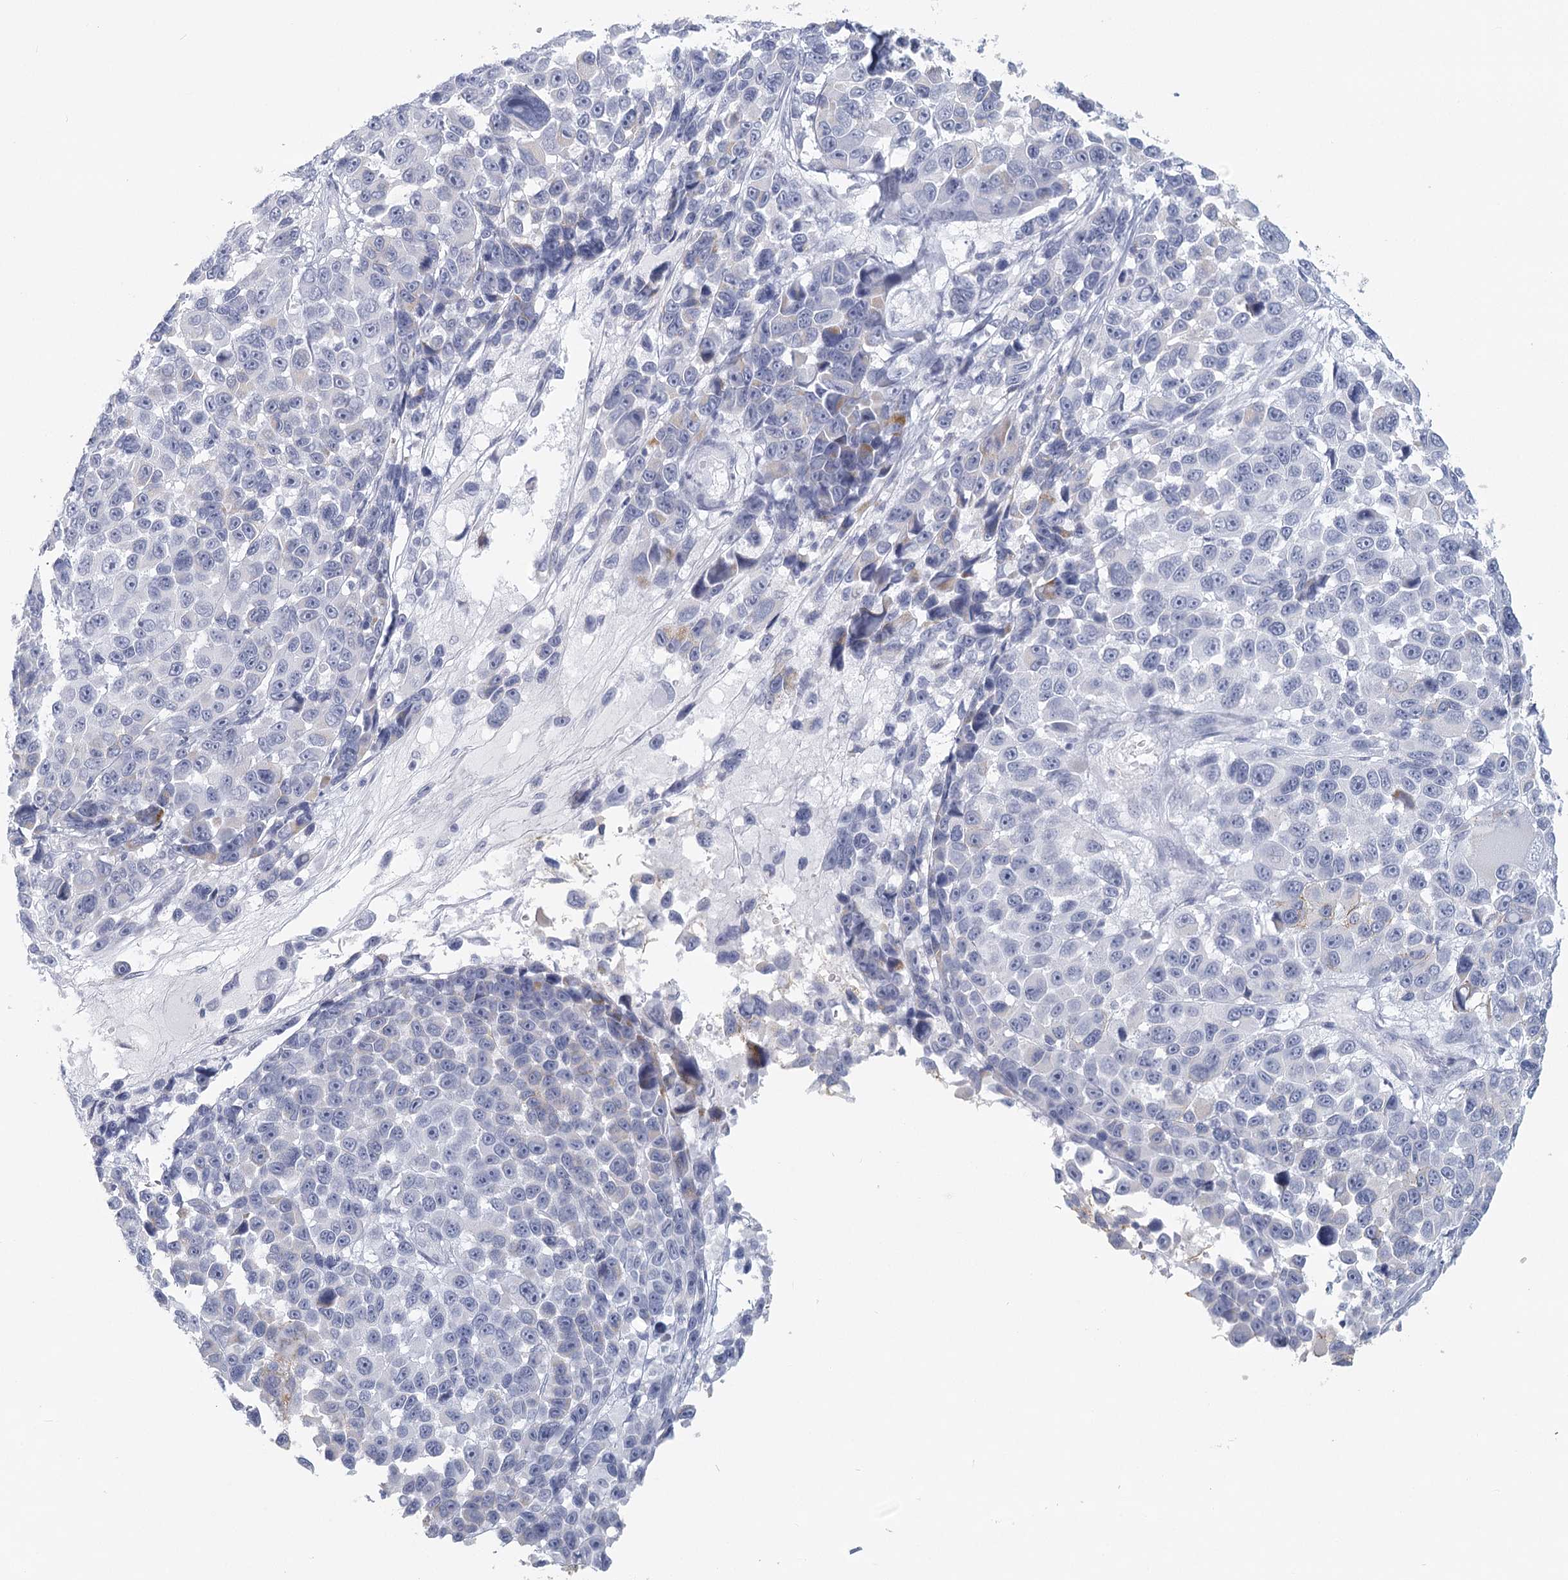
{"staining": {"intensity": "weak", "quantity": "<25%", "location": "cytoplasmic/membranous"}, "tissue": "melanoma", "cell_type": "Tumor cells", "image_type": "cancer", "snomed": [{"axis": "morphology", "description": "Malignant melanoma, NOS"}, {"axis": "topography", "description": "Skin"}], "caption": "Protein analysis of melanoma demonstrates no significant staining in tumor cells.", "gene": "WNT8B", "patient": {"sex": "male", "age": 53}}